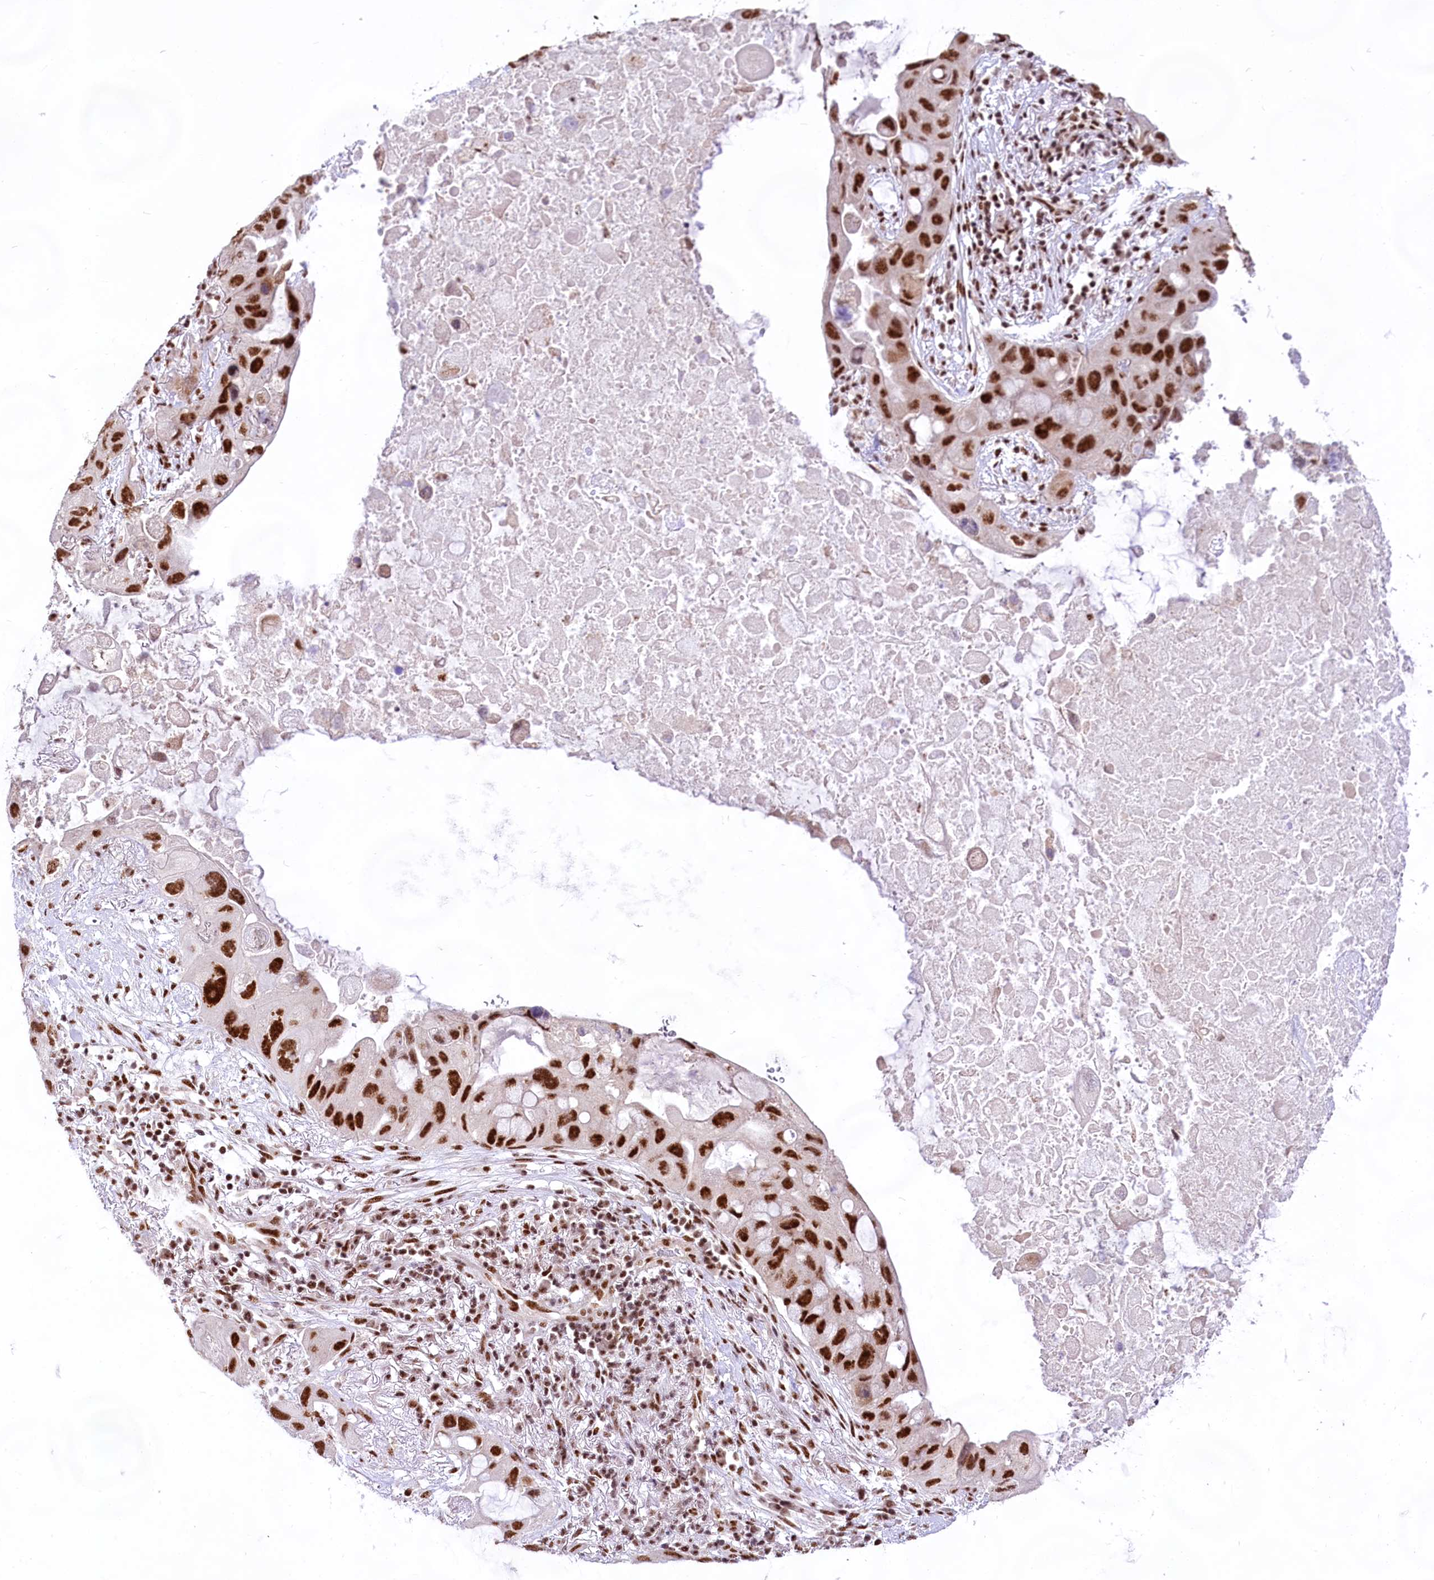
{"staining": {"intensity": "strong", "quantity": ">75%", "location": "nuclear"}, "tissue": "lung cancer", "cell_type": "Tumor cells", "image_type": "cancer", "snomed": [{"axis": "morphology", "description": "Squamous cell carcinoma, NOS"}, {"axis": "topography", "description": "Lung"}], "caption": "Strong nuclear positivity for a protein is present in approximately >75% of tumor cells of lung cancer using IHC.", "gene": "HIRA", "patient": {"sex": "female", "age": 73}}